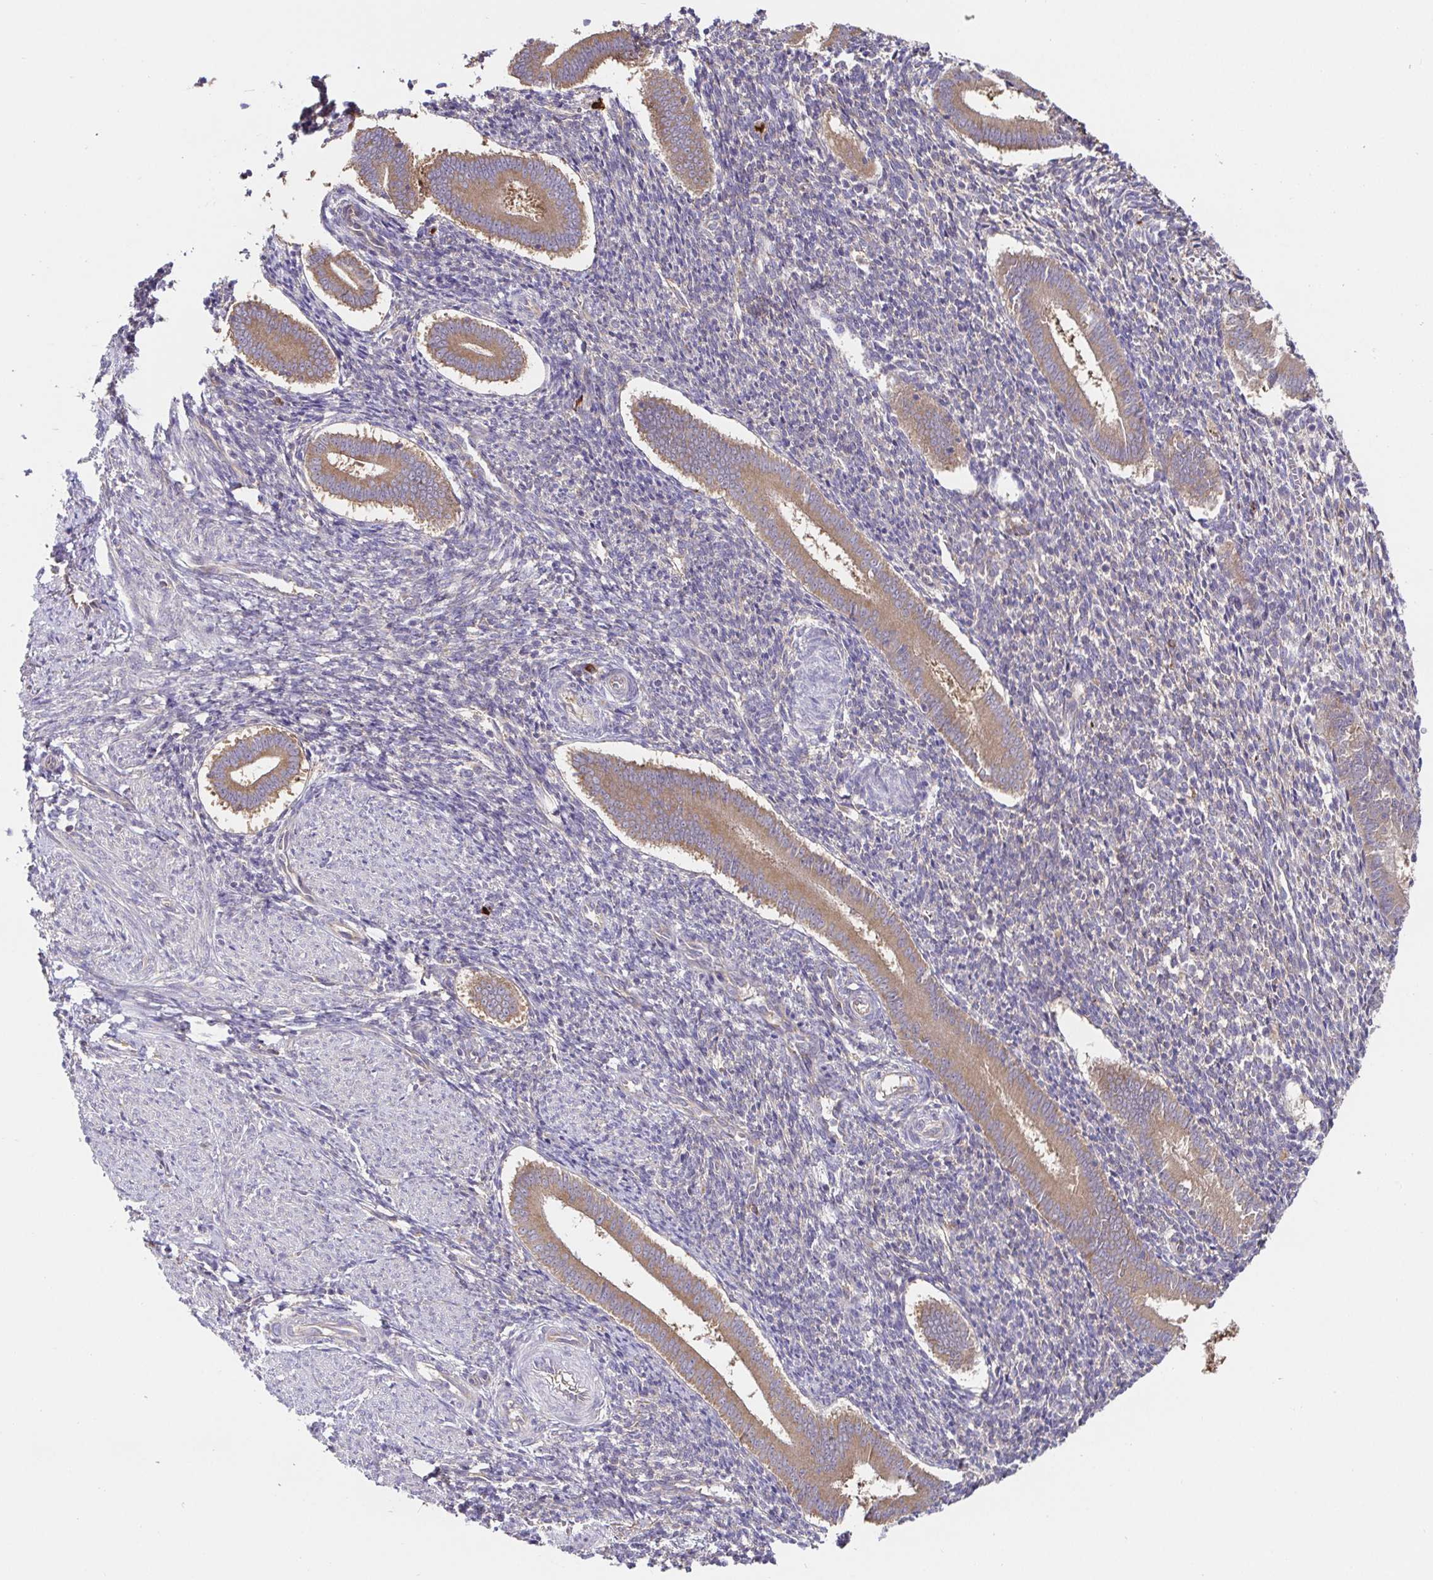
{"staining": {"intensity": "negative", "quantity": "none", "location": "none"}, "tissue": "endometrium", "cell_type": "Cells in endometrial stroma", "image_type": "normal", "snomed": [{"axis": "morphology", "description": "Normal tissue, NOS"}, {"axis": "topography", "description": "Endometrium"}], "caption": "Histopathology image shows no protein positivity in cells in endometrial stroma of unremarkable endometrium.", "gene": "PDPK1", "patient": {"sex": "female", "age": 25}}